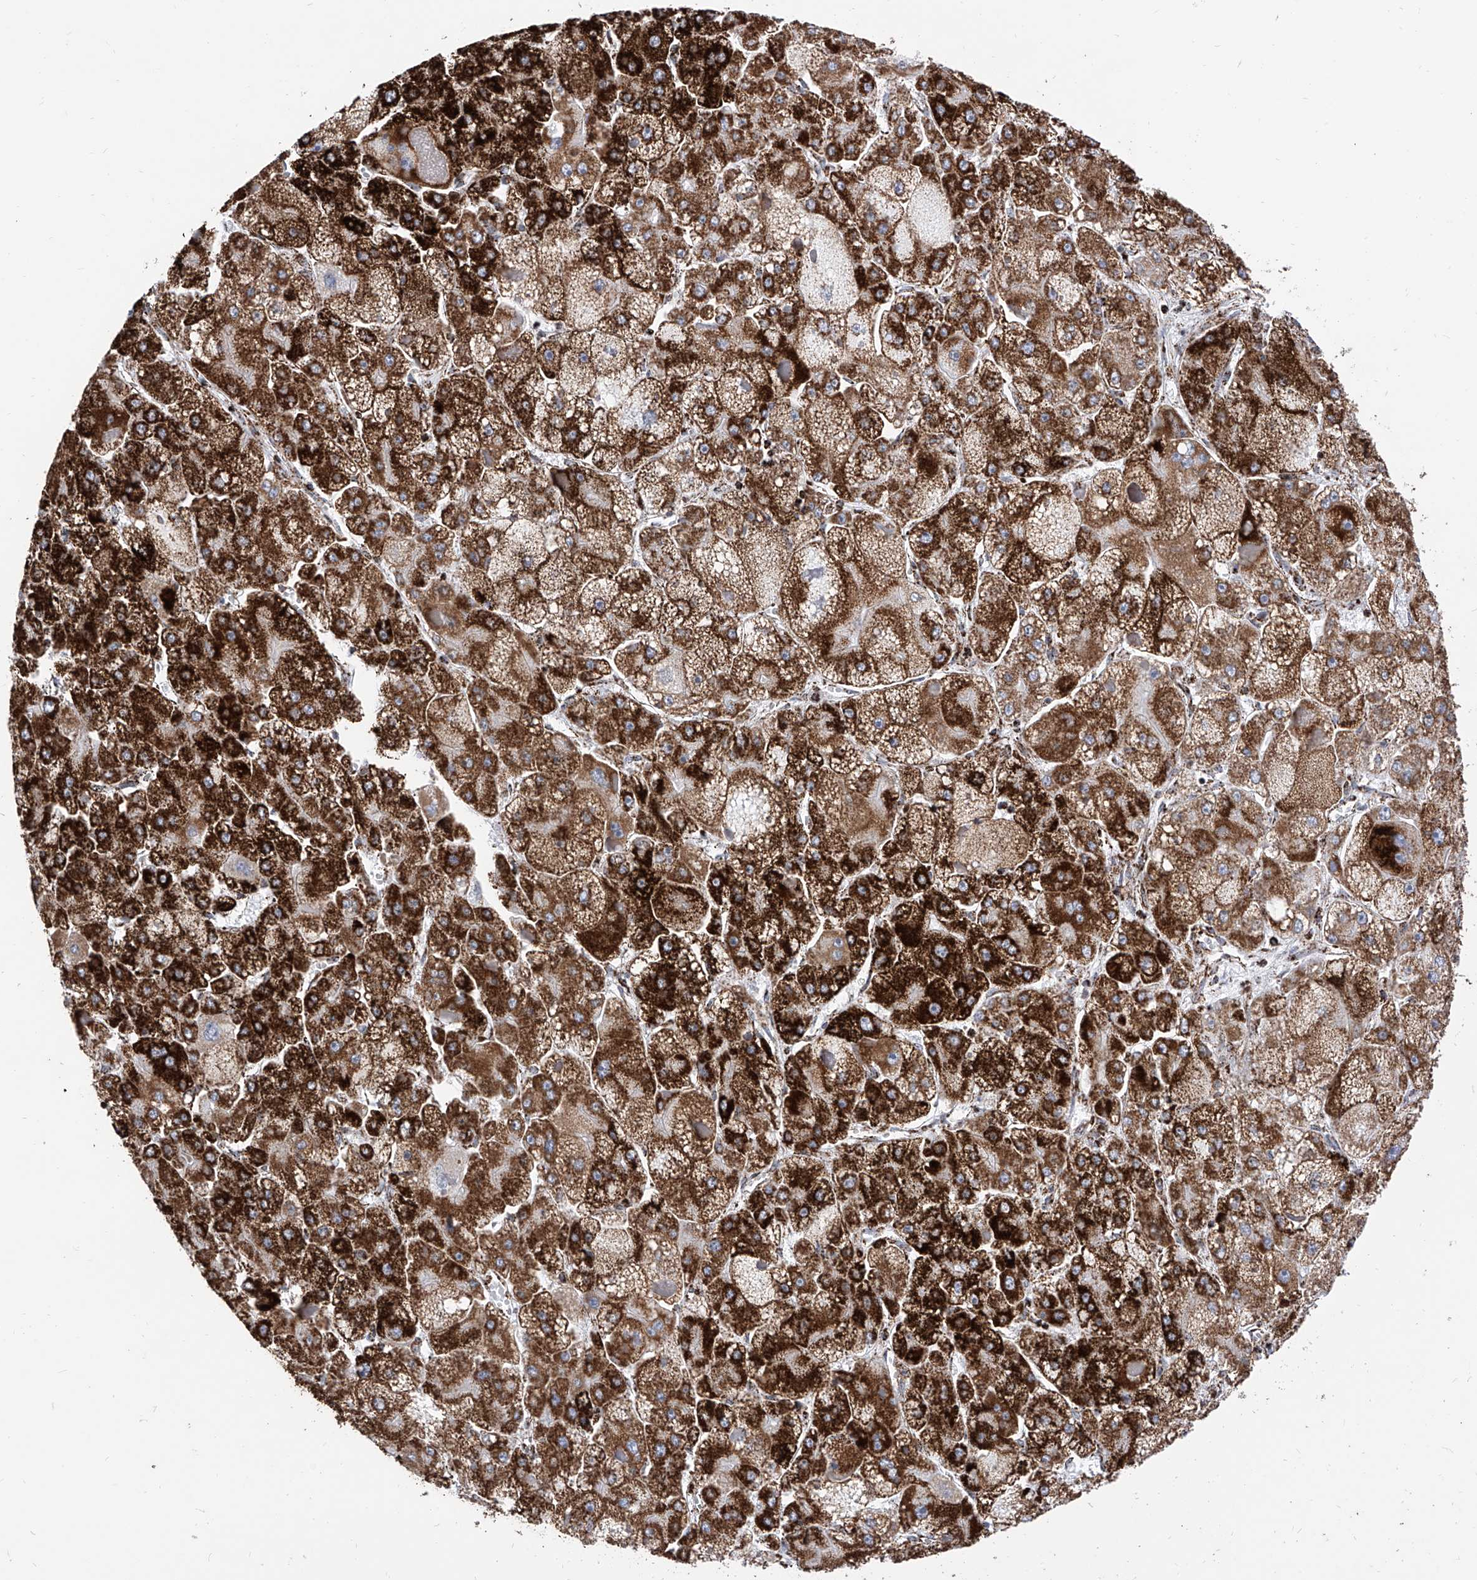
{"staining": {"intensity": "strong", "quantity": ">75%", "location": "cytoplasmic/membranous"}, "tissue": "liver cancer", "cell_type": "Tumor cells", "image_type": "cancer", "snomed": [{"axis": "morphology", "description": "Carcinoma, Hepatocellular, NOS"}, {"axis": "topography", "description": "Liver"}], "caption": "DAB immunohistochemical staining of human hepatocellular carcinoma (liver) reveals strong cytoplasmic/membranous protein staining in about >75% of tumor cells.", "gene": "COX5B", "patient": {"sex": "female", "age": 73}}